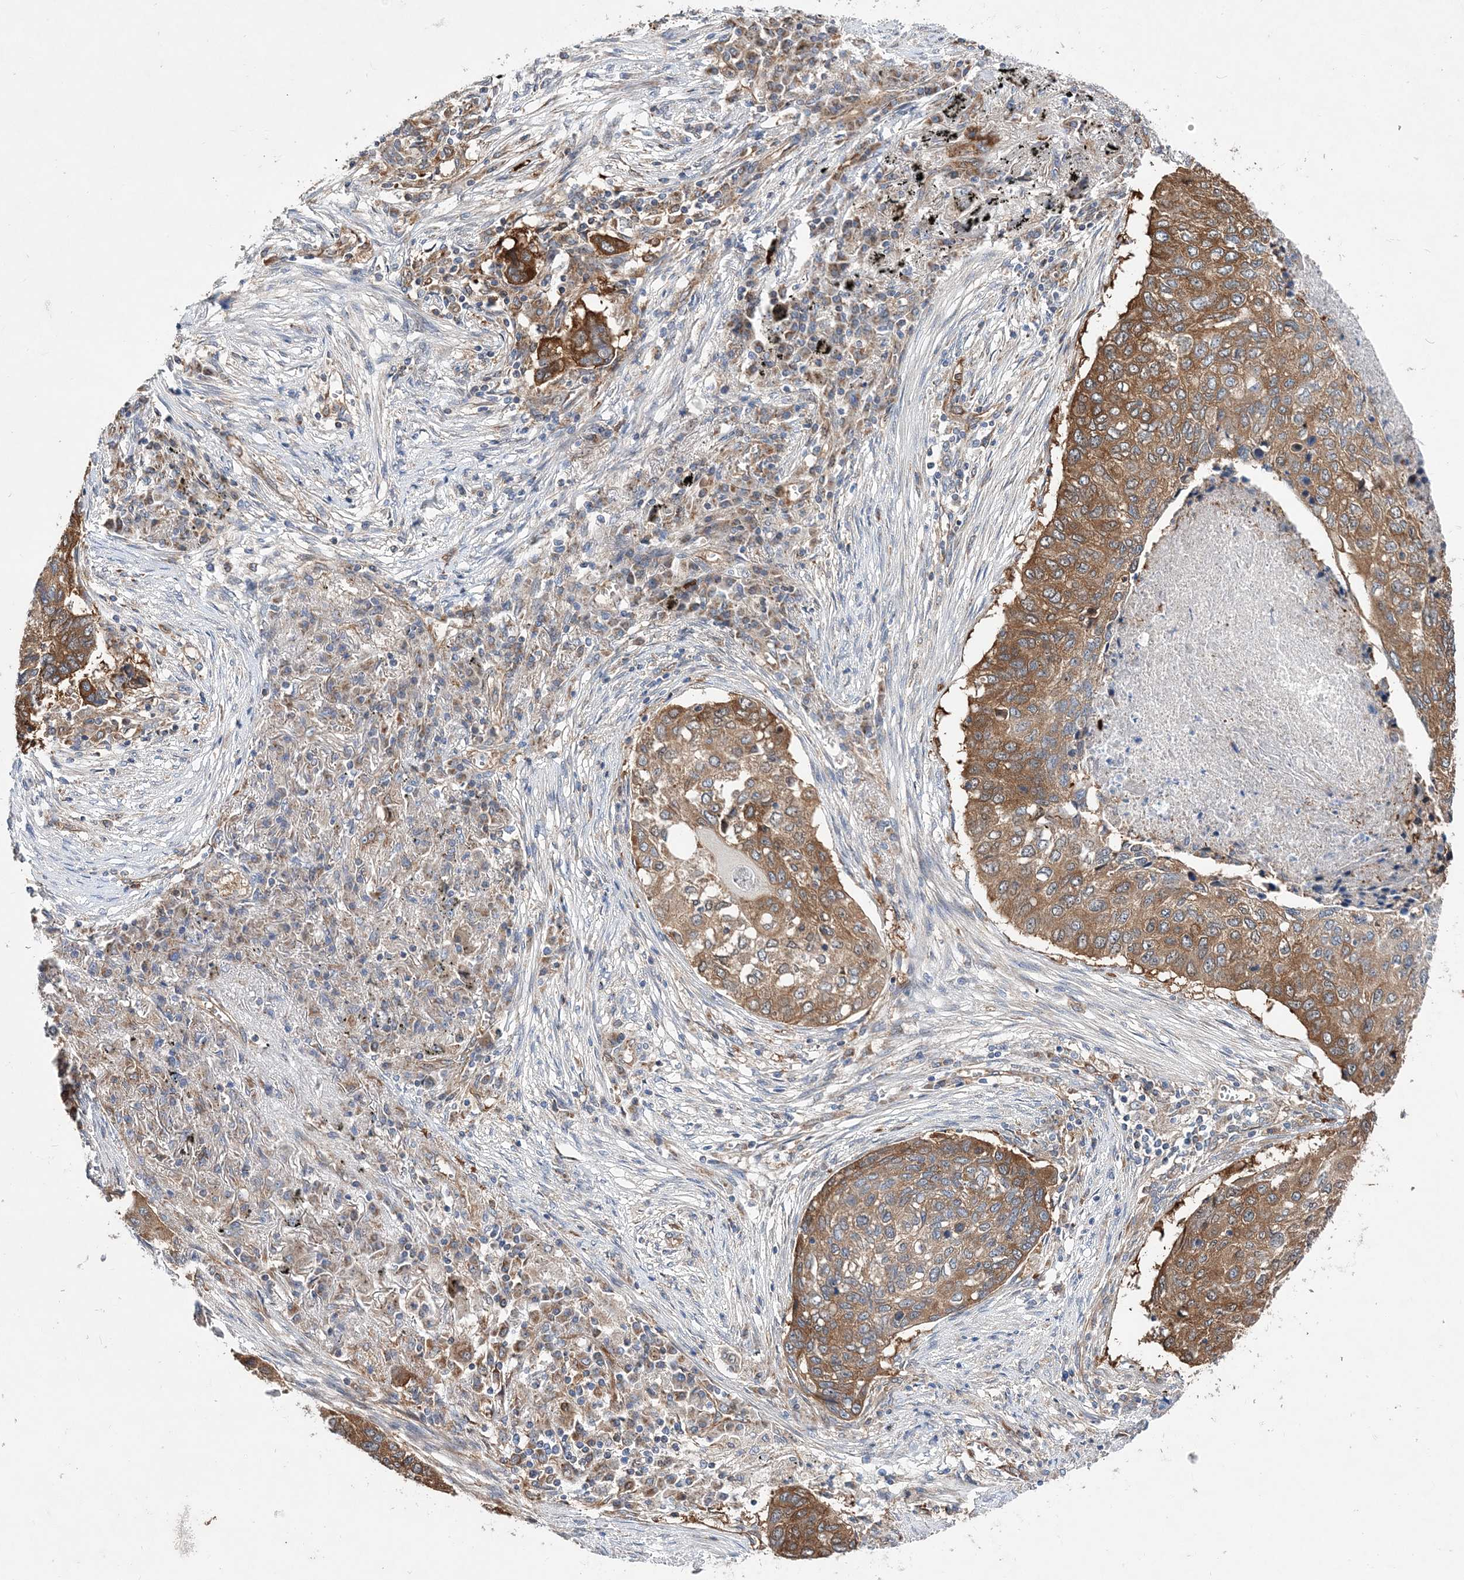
{"staining": {"intensity": "moderate", "quantity": ">75%", "location": "cytoplasmic/membranous"}, "tissue": "lung cancer", "cell_type": "Tumor cells", "image_type": "cancer", "snomed": [{"axis": "morphology", "description": "Squamous cell carcinoma, NOS"}, {"axis": "topography", "description": "Lung"}], "caption": "DAB immunohistochemical staining of human lung cancer (squamous cell carcinoma) shows moderate cytoplasmic/membranous protein positivity in approximately >75% of tumor cells.", "gene": "JKAMP", "patient": {"sex": "female", "age": 63}}